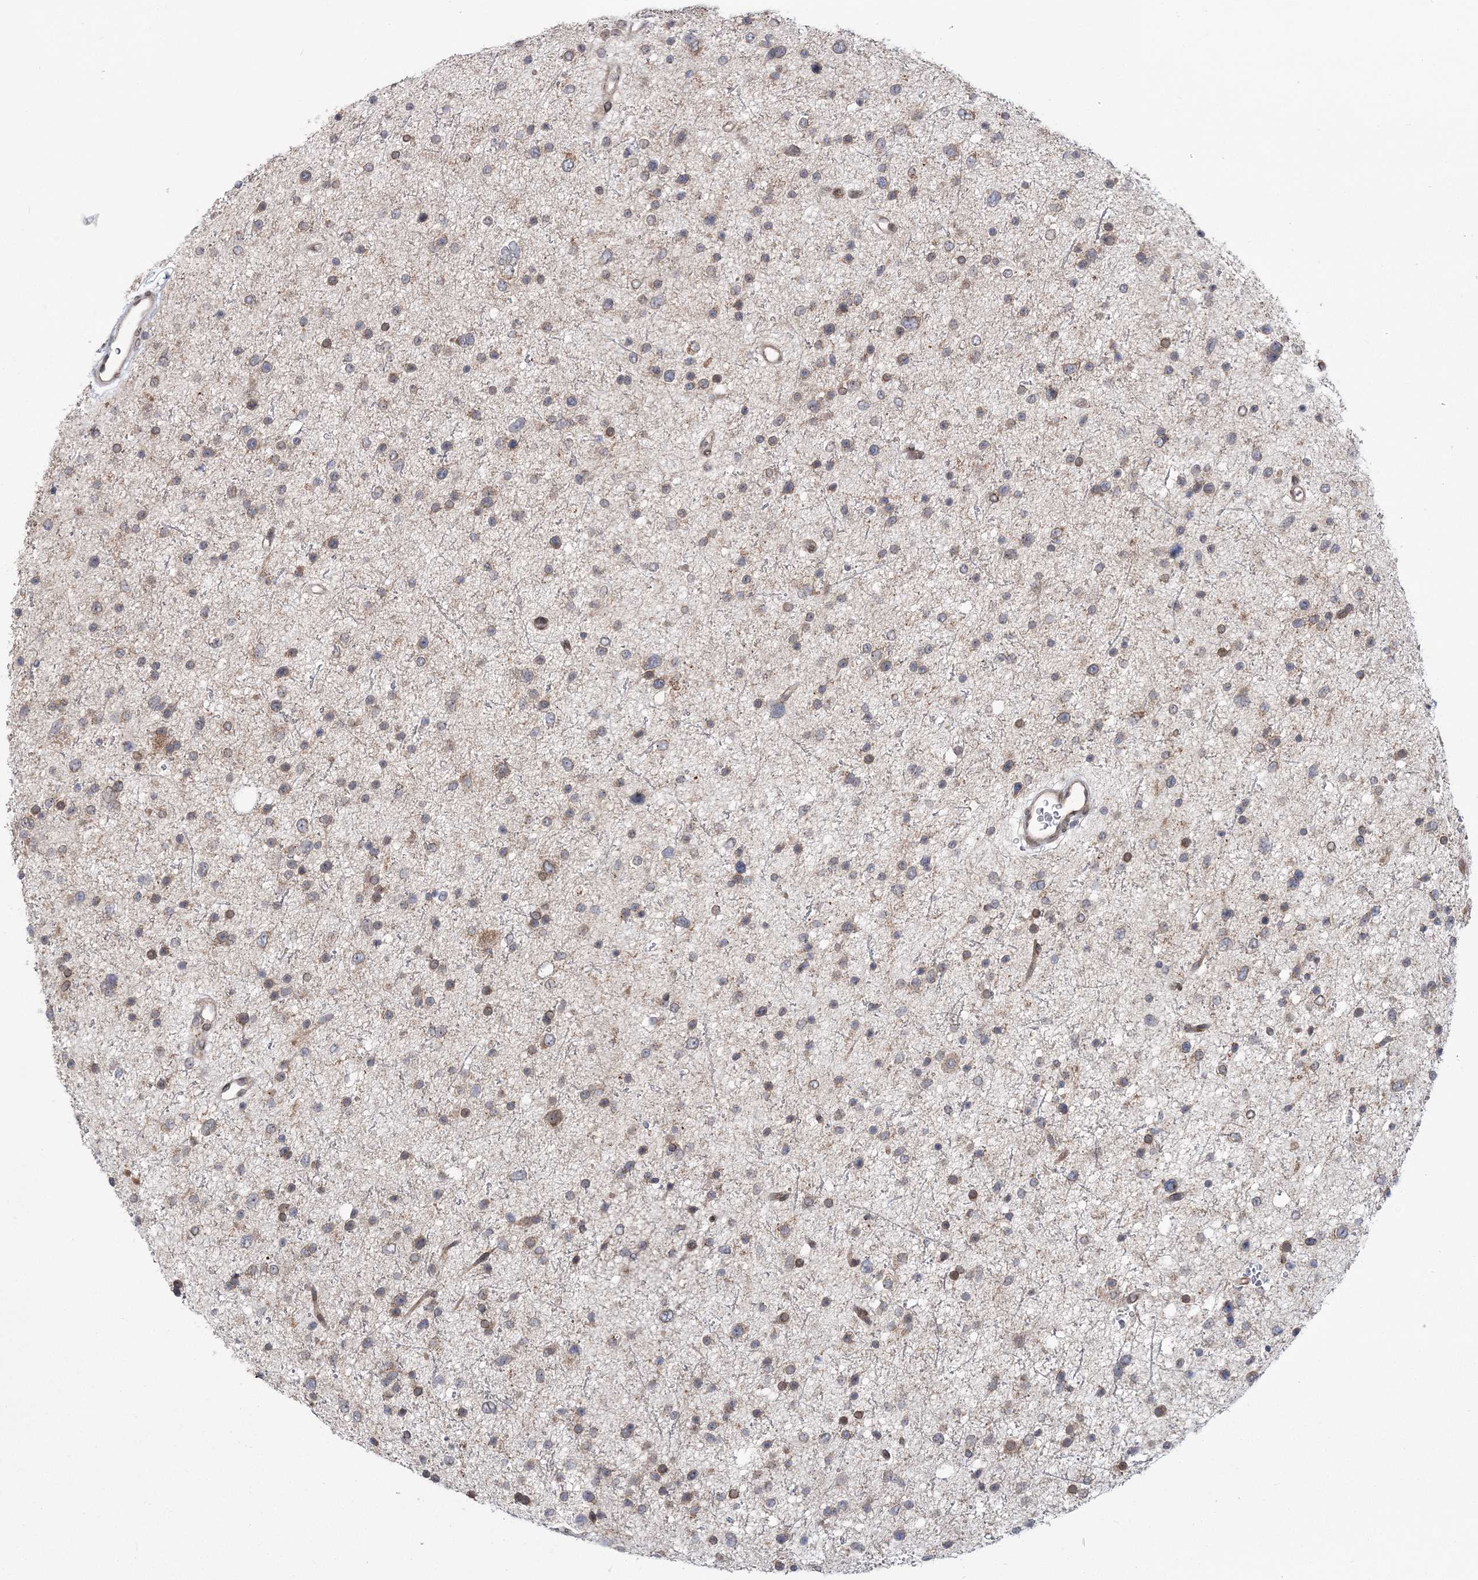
{"staining": {"intensity": "weak", "quantity": "<25%", "location": "cytoplasmic/membranous"}, "tissue": "glioma", "cell_type": "Tumor cells", "image_type": "cancer", "snomed": [{"axis": "morphology", "description": "Glioma, malignant, Low grade"}, {"axis": "topography", "description": "Brain"}], "caption": "This is an immunohistochemistry histopathology image of malignant glioma (low-grade). There is no expression in tumor cells.", "gene": "DNAJC27", "patient": {"sex": "female", "age": 37}}